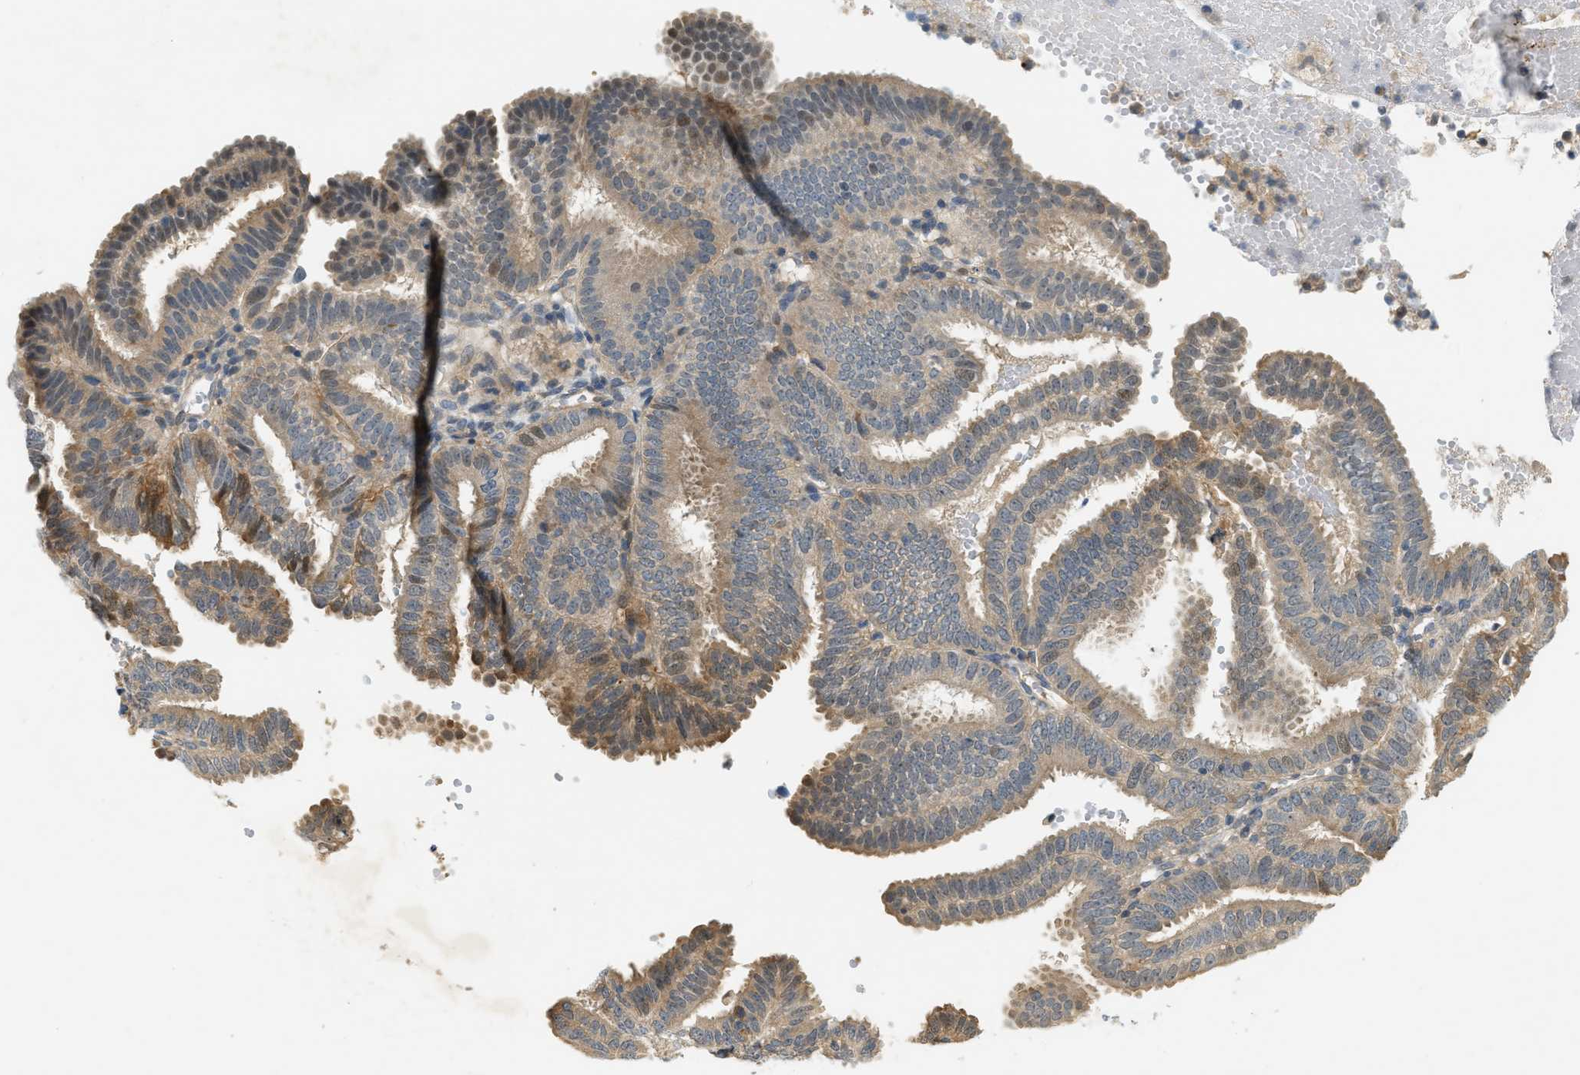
{"staining": {"intensity": "weak", "quantity": ">75%", "location": "cytoplasmic/membranous,nuclear"}, "tissue": "endometrial cancer", "cell_type": "Tumor cells", "image_type": "cancer", "snomed": [{"axis": "morphology", "description": "Adenocarcinoma, NOS"}, {"axis": "topography", "description": "Endometrium"}], "caption": "Brown immunohistochemical staining in endometrial adenocarcinoma exhibits weak cytoplasmic/membranous and nuclear staining in about >75% of tumor cells. (Brightfield microscopy of DAB IHC at high magnification).", "gene": "PDCL3", "patient": {"sex": "female", "age": 58}}